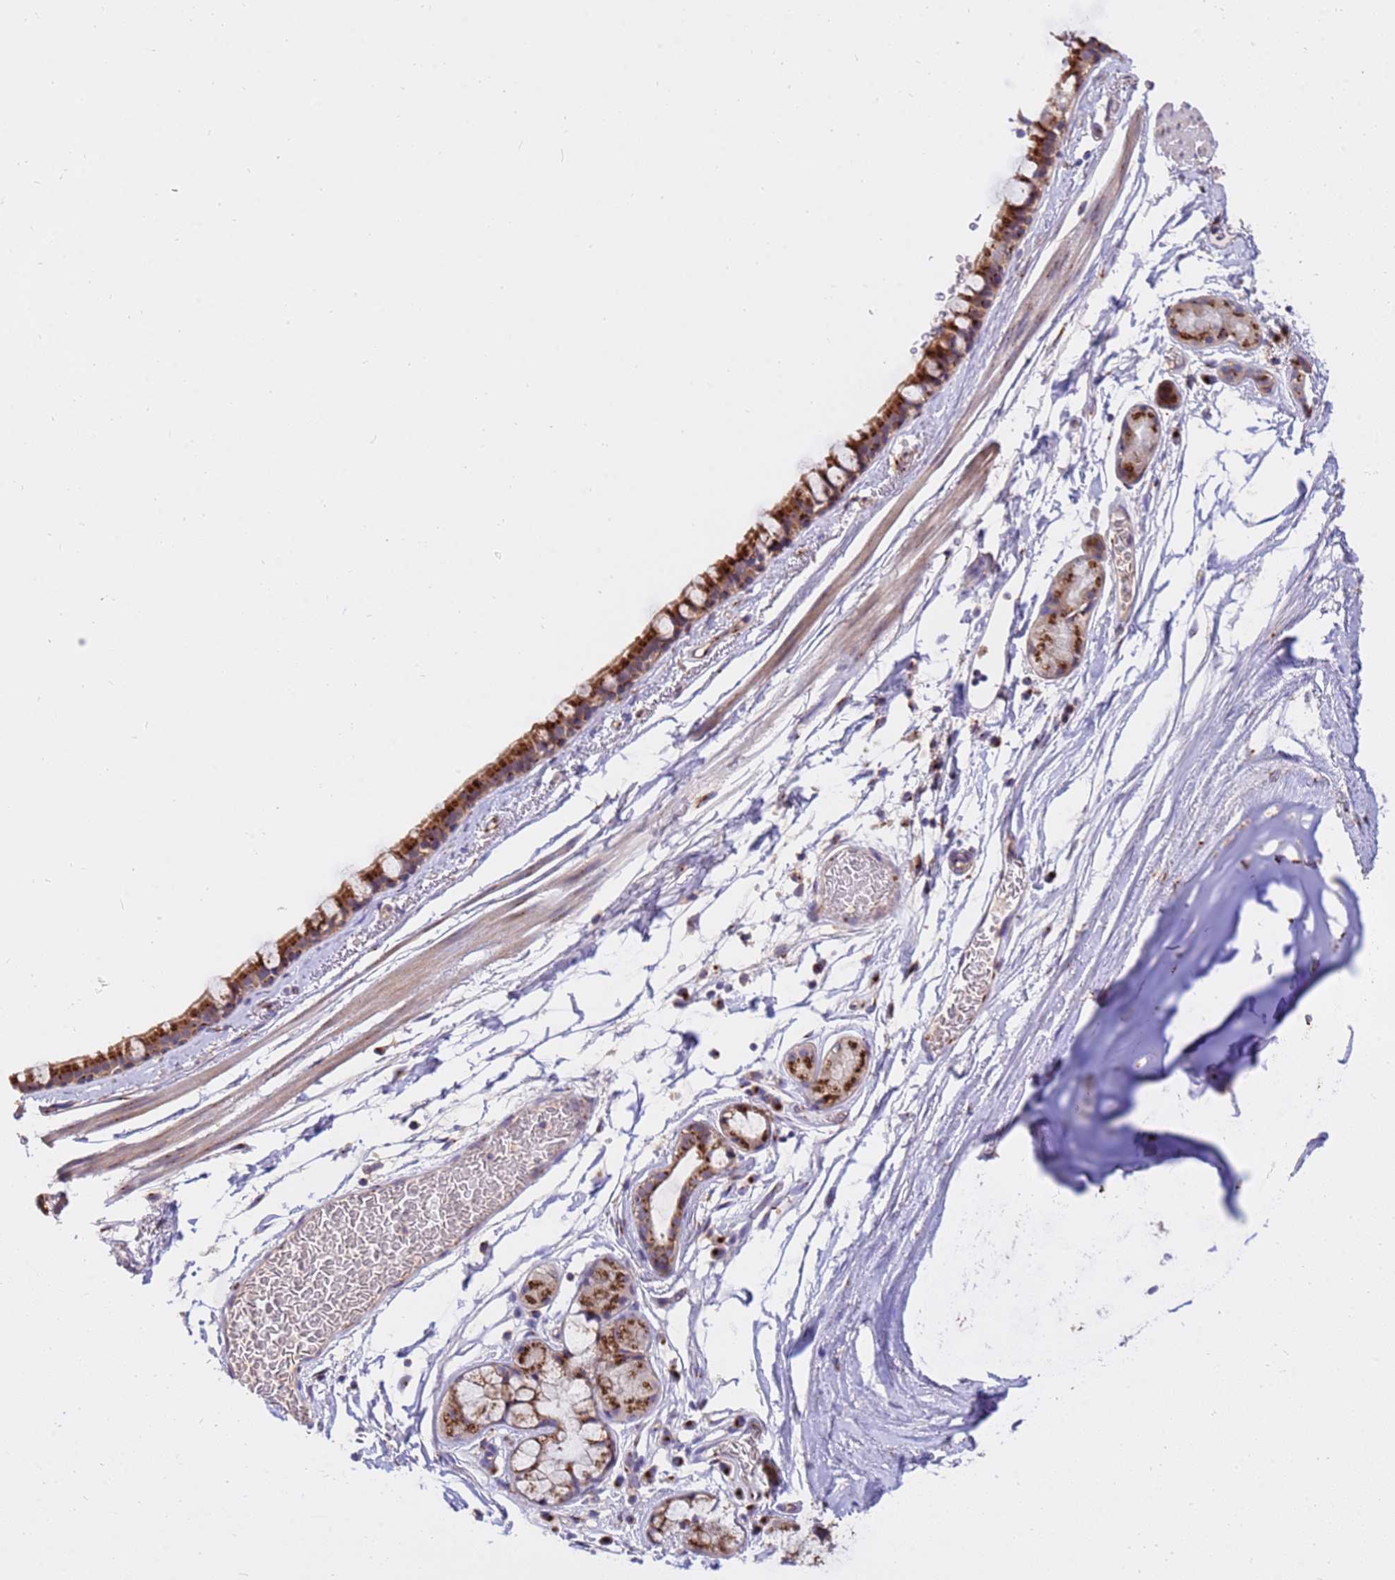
{"staining": {"intensity": "strong", "quantity": ">75%", "location": "cytoplasmic/membranous"}, "tissue": "bronchus", "cell_type": "Respiratory epithelial cells", "image_type": "normal", "snomed": [{"axis": "morphology", "description": "Normal tissue, NOS"}, {"axis": "topography", "description": "Cartilage tissue"}], "caption": "DAB (3,3'-diaminobenzidine) immunohistochemical staining of unremarkable bronchus shows strong cytoplasmic/membranous protein positivity in approximately >75% of respiratory epithelial cells. The staining was performed using DAB, with brown indicating positive protein expression. Nuclei are stained blue with hematoxylin.", "gene": "HPS3", "patient": {"sex": "male", "age": 63}}